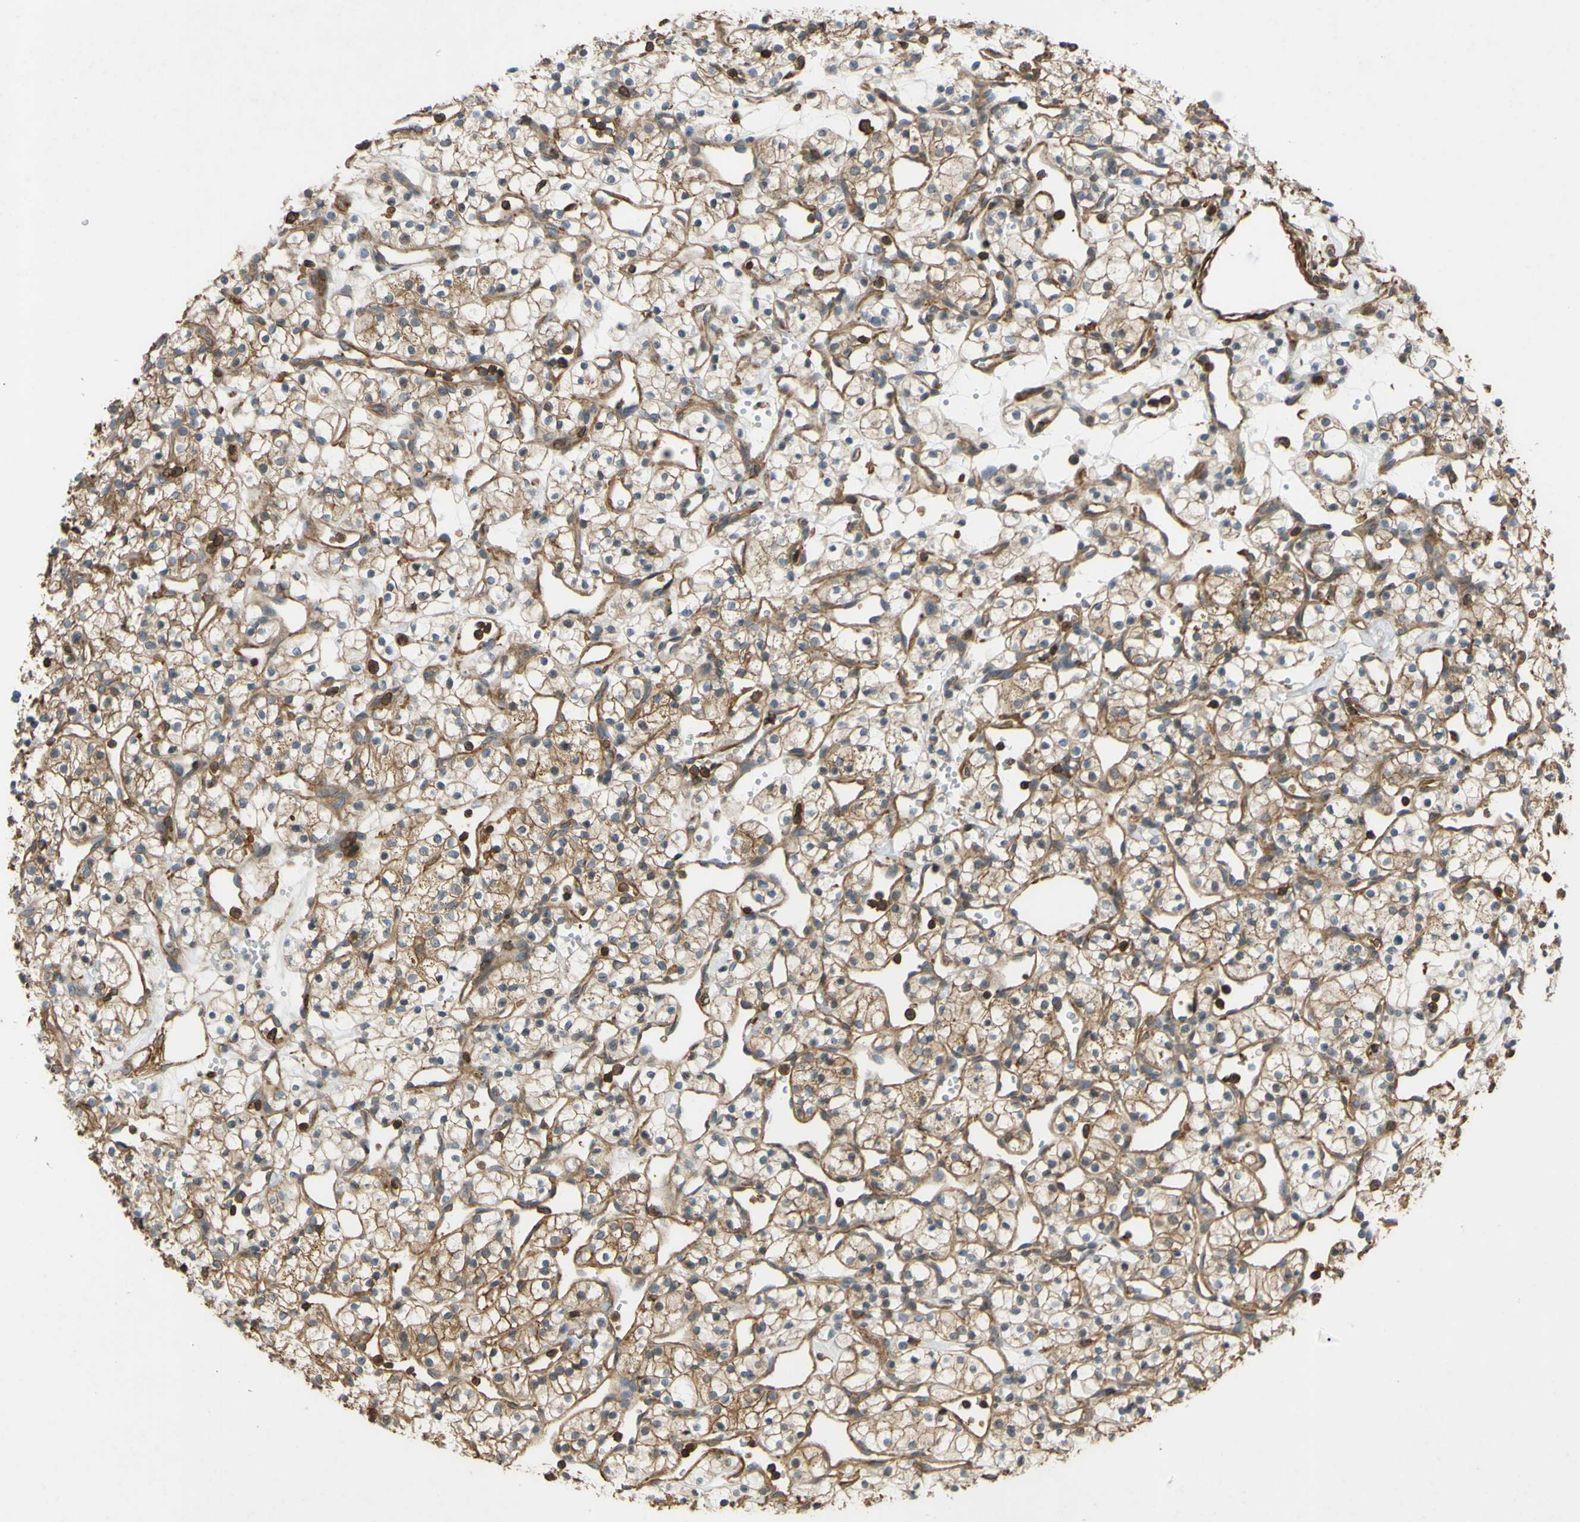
{"staining": {"intensity": "moderate", "quantity": ">75%", "location": "cytoplasmic/membranous"}, "tissue": "renal cancer", "cell_type": "Tumor cells", "image_type": "cancer", "snomed": [{"axis": "morphology", "description": "Adenocarcinoma, NOS"}, {"axis": "topography", "description": "Kidney"}], "caption": "High-power microscopy captured an immunohistochemistry (IHC) histopathology image of renal cancer (adenocarcinoma), revealing moderate cytoplasmic/membranous expression in approximately >75% of tumor cells.", "gene": "ADD3", "patient": {"sex": "female", "age": 60}}